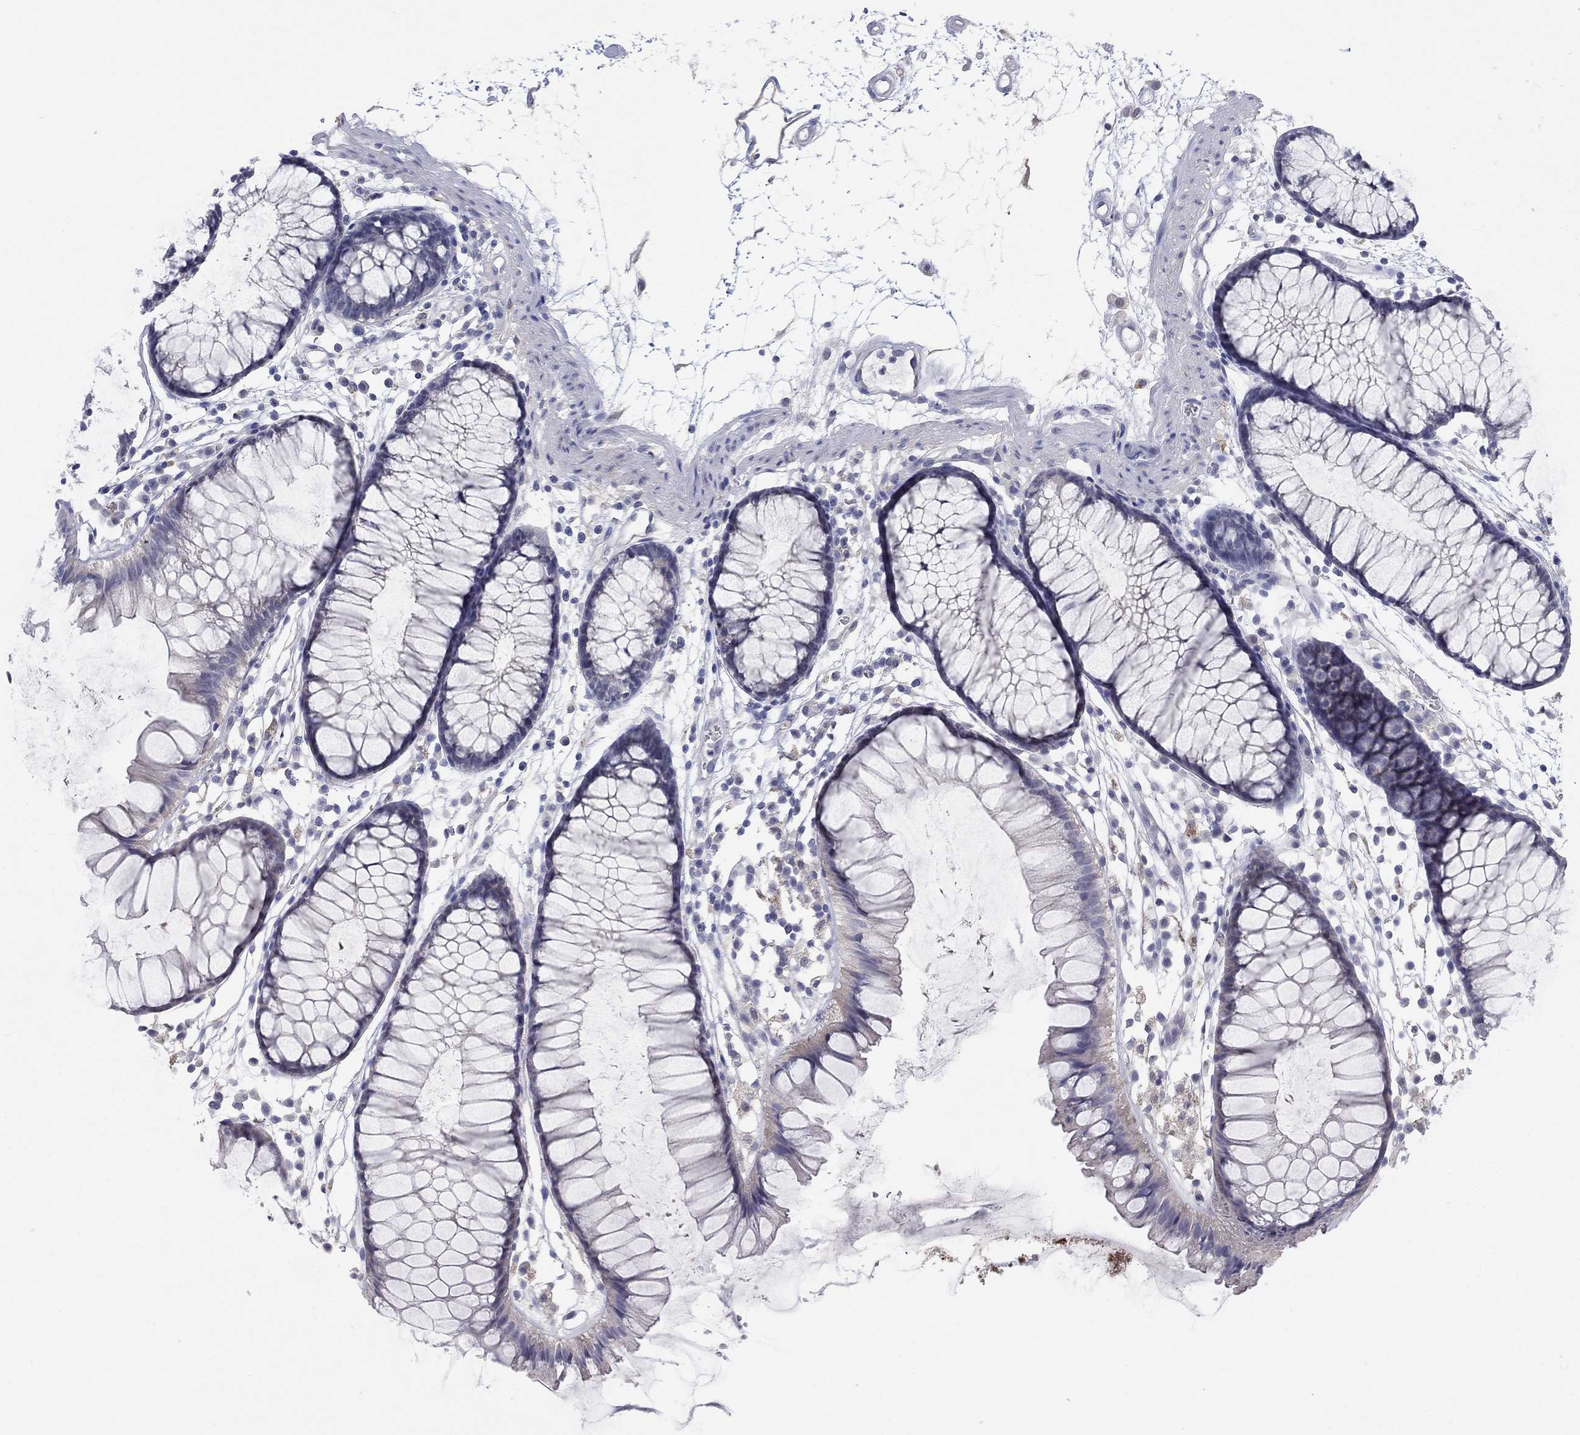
{"staining": {"intensity": "negative", "quantity": "none", "location": "none"}, "tissue": "colon", "cell_type": "Endothelial cells", "image_type": "normal", "snomed": [{"axis": "morphology", "description": "Normal tissue, NOS"}, {"axis": "morphology", "description": "Adenocarcinoma, NOS"}, {"axis": "topography", "description": "Colon"}], "caption": "IHC image of unremarkable colon stained for a protein (brown), which displays no expression in endothelial cells.", "gene": "CYP2B6", "patient": {"sex": "male", "age": 65}}